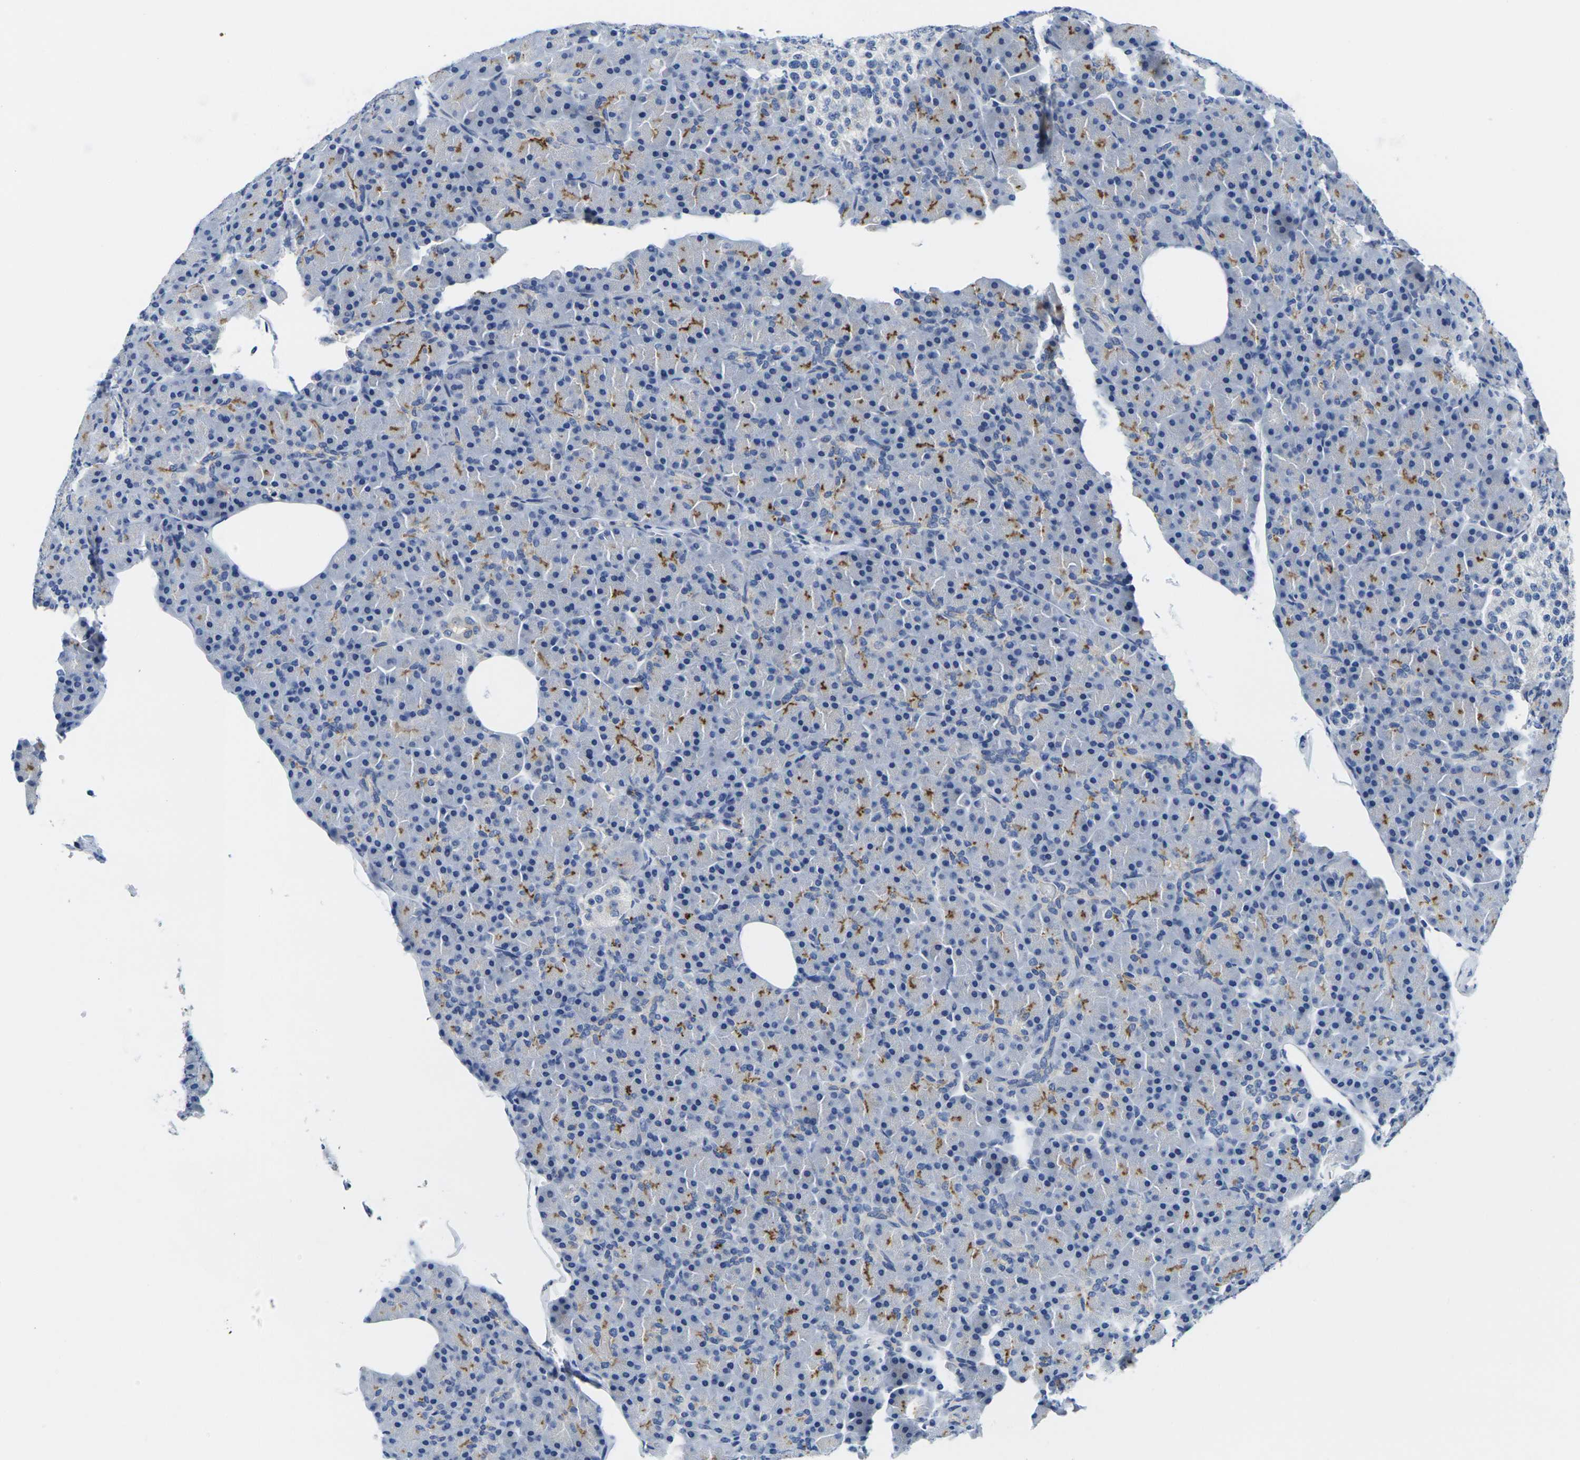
{"staining": {"intensity": "strong", "quantity": "<25%", "location": "cytoplasmic/membranous"}, "tissue": "pancreas", "cell_type": "Exocrine glandular cells", "image_type": "normal", "snomed": [{"axis": "morphology", "description": "Normal tissue, NOS"}, {"axis": "topography", "description": "Pancreas"}], "caption": "Immunohistochemistry micrograph of benign pancreas: pancreas stained using immunohistochemistry displays medium levels of strong protein expression localized specifically in the cytoplasmic/membranous of exocrine glandular cells, appearing as a cytoplasmic/membranous brown color.", "gene": "CRK", "patient": {"sex": "female", "age": 43}}